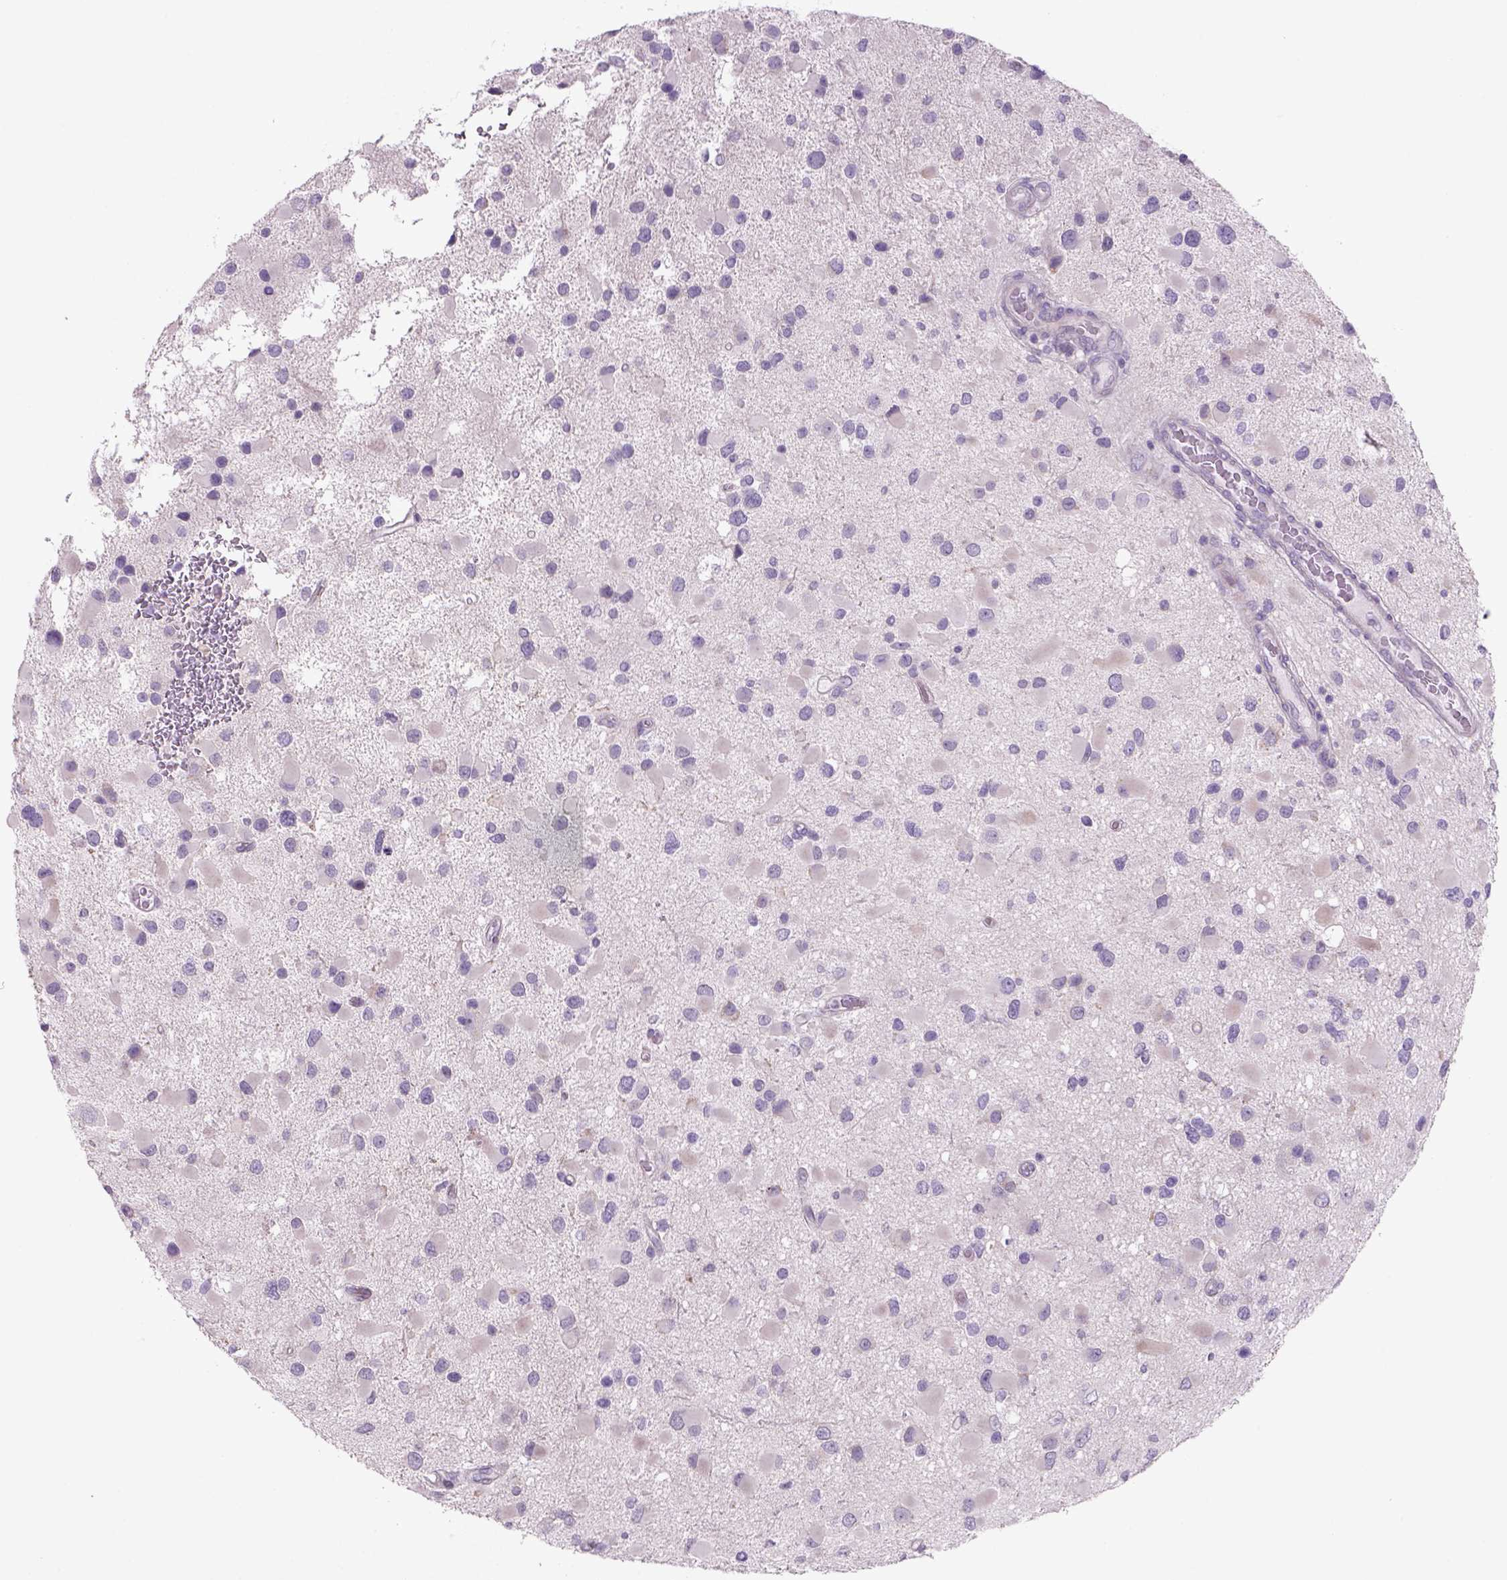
{"staining": {"intensity": "weak", "quantity": "<25%", "location": "cytoplasmic/membranous"}, "tissue": "glioma", "cell_type": "Tumor cells", "image_type": "cancer", "snomed": [{"axis": "morphology", "description": "Glioma, malignant, Low grade"}, {"axis": "topography", "description": "Brain"}], "caption": "Tumor cells show no significant staining in glioma.", "gene": "ADGRV1", "patient": {"sex": "female", "age": 32}}